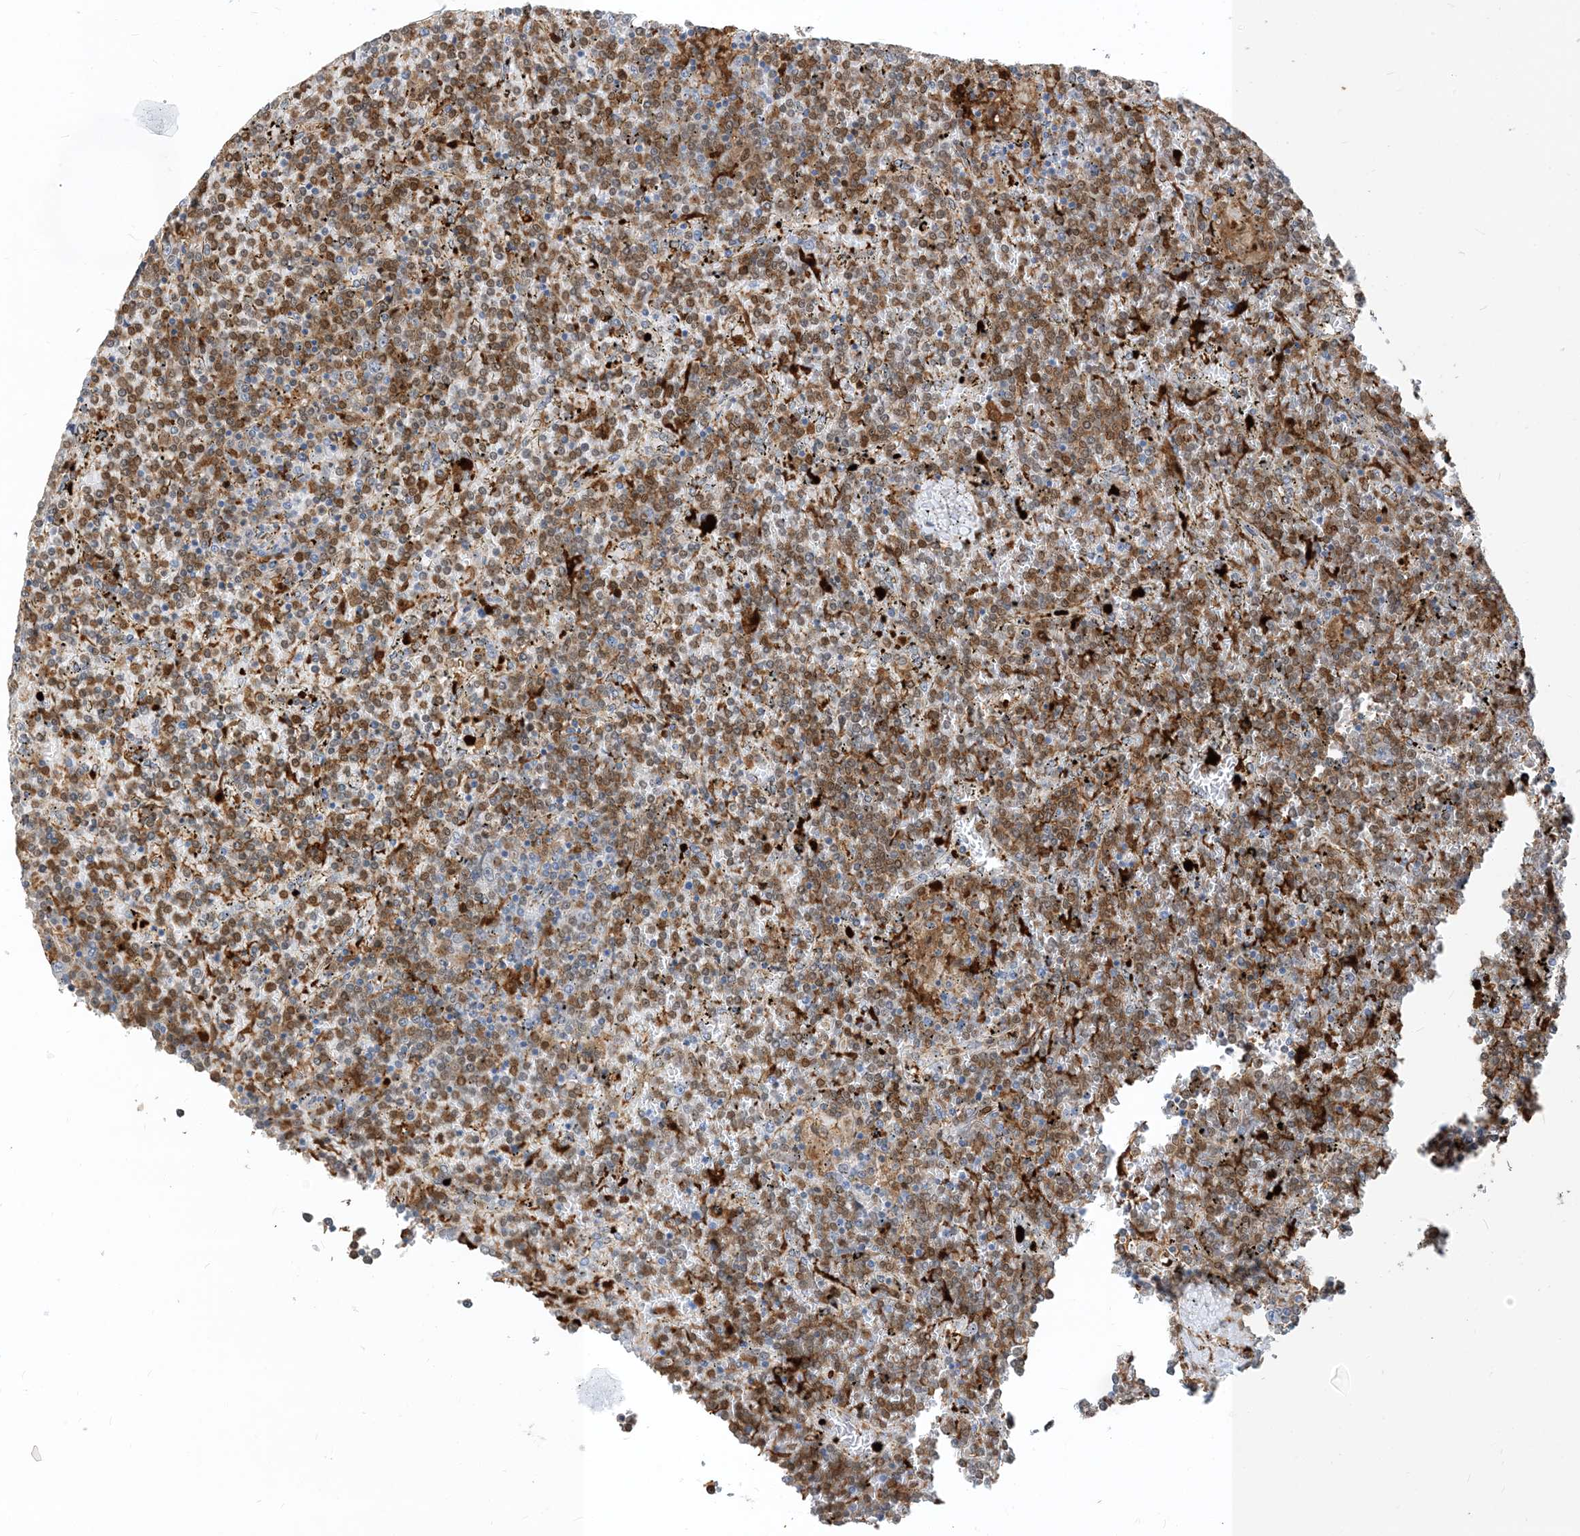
{"staining": {"intensity": "moderate", "quantity": ">75%", "location": "cytoplasmic/membranous"}, "tissue": "lymphoma", "cell_type": "Tumor cells", "image_type": "cancer", "snomed": [{"axis": "morphology", "description": "Malignant lymphoma, non-Hodgkin's type, Low grade"}, {"axis": "topography", "description": "Spleen"}], "caption": "This photomicrograph exhibits lymphoma stained with IHC to label a protein in brown. The cytoplasmic/membranous of tumor cells show moderate positivity for the protein. Nuclei are counter-stained blue.", "gene": "NAGK", "patient": {"sex": "female", "age": 19}}